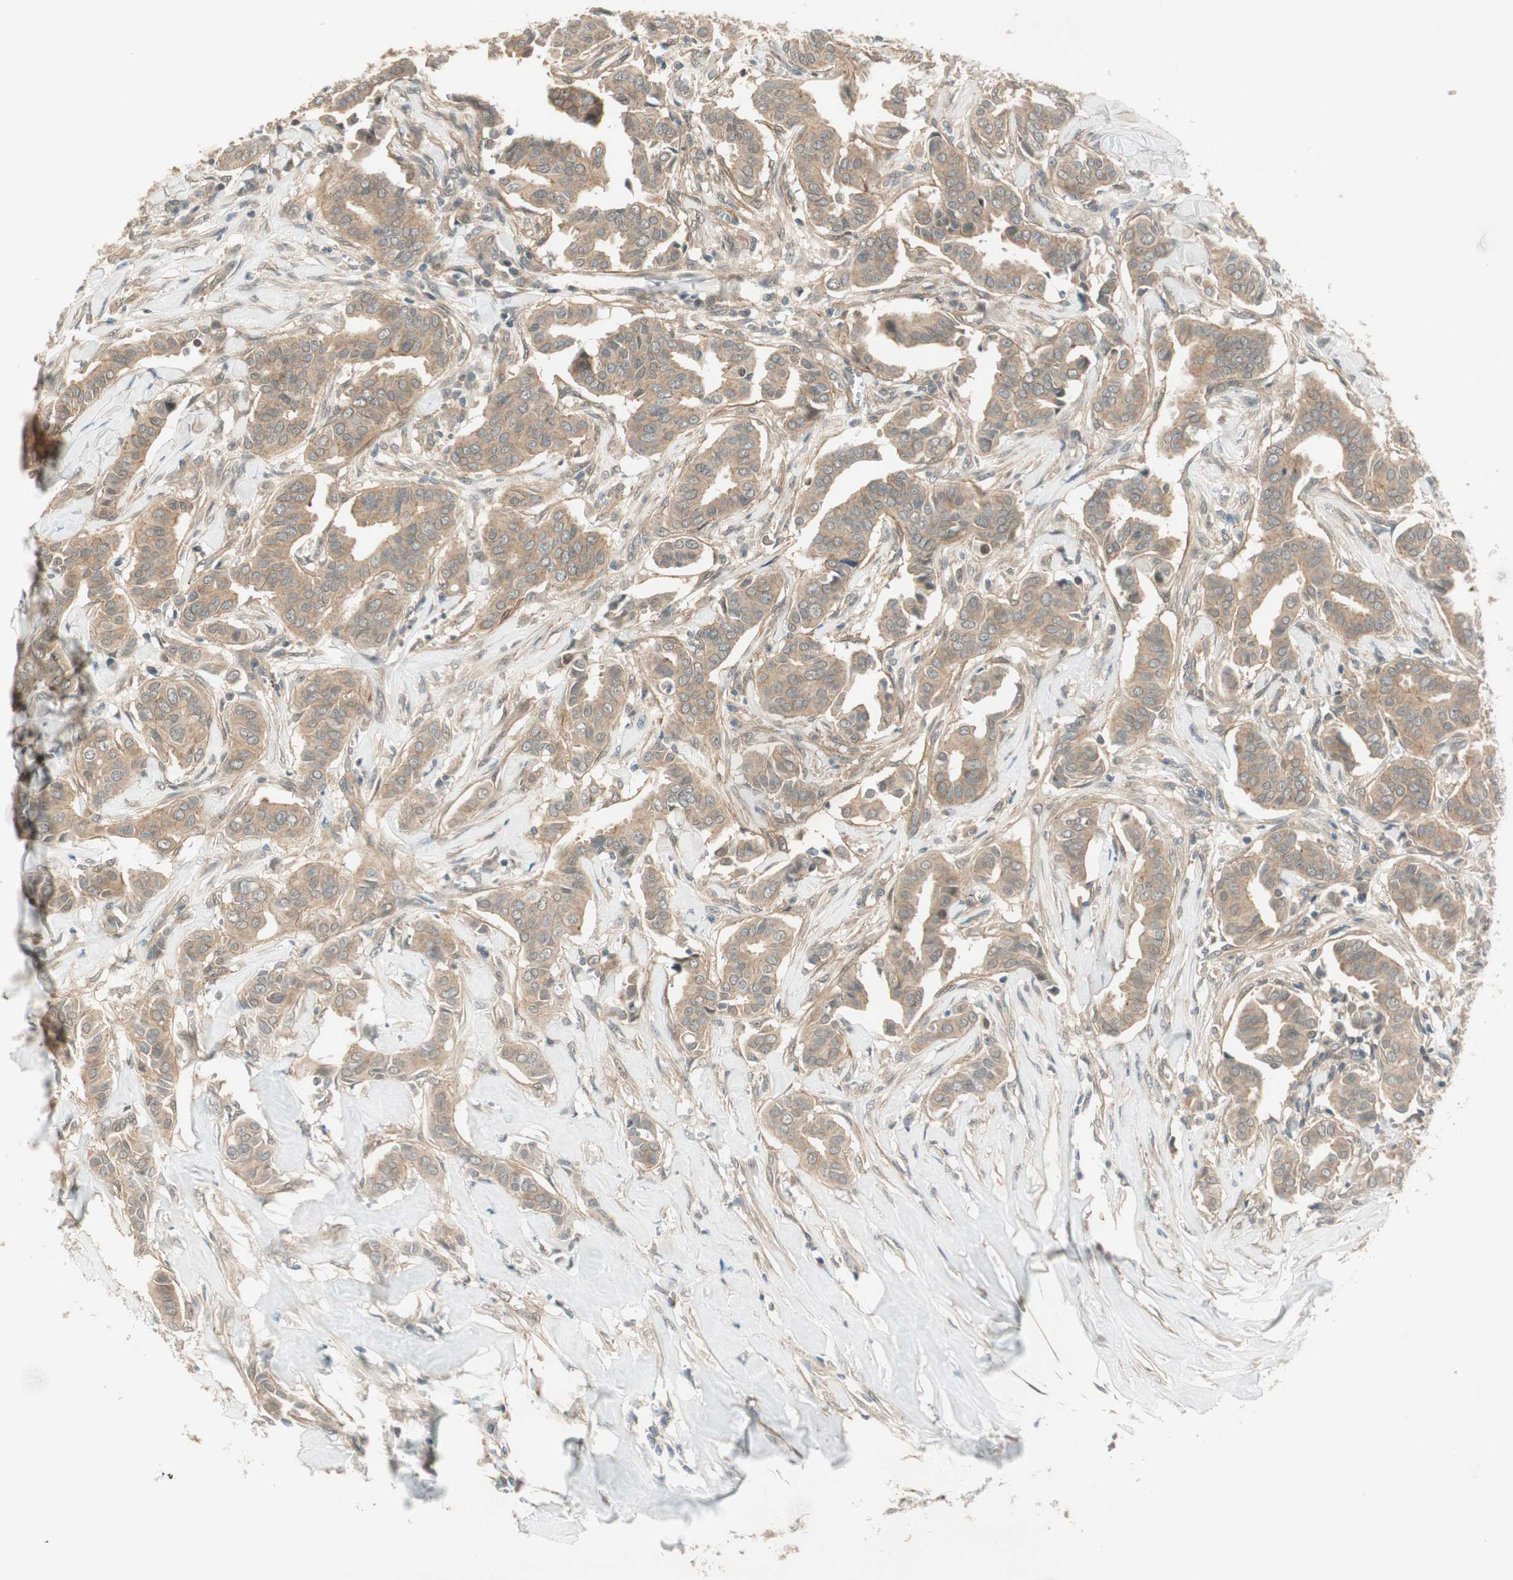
{"staining": {"intensity": "moderate", "quantity": ">75%", "location": "cytoplasmic/membranous"}, "tissue": "head and neck cancer", "cell_type": "Tumor cells", "image_type": "cancer", "snomed": [{"axis": "morphology", "description": "Adenocarcinoma, NOS"}, {"axis": "topography", "description": "Salivary gland"}, {"axis": "topography", "description": "Head-Neck"}], "caption": "Human head and neck adenocarcinoma stained with a protein marker demonstrates moderate staining in tumor cells.", "gene": "PSMD8", "patient": {"sex": "female", "age": 59}}